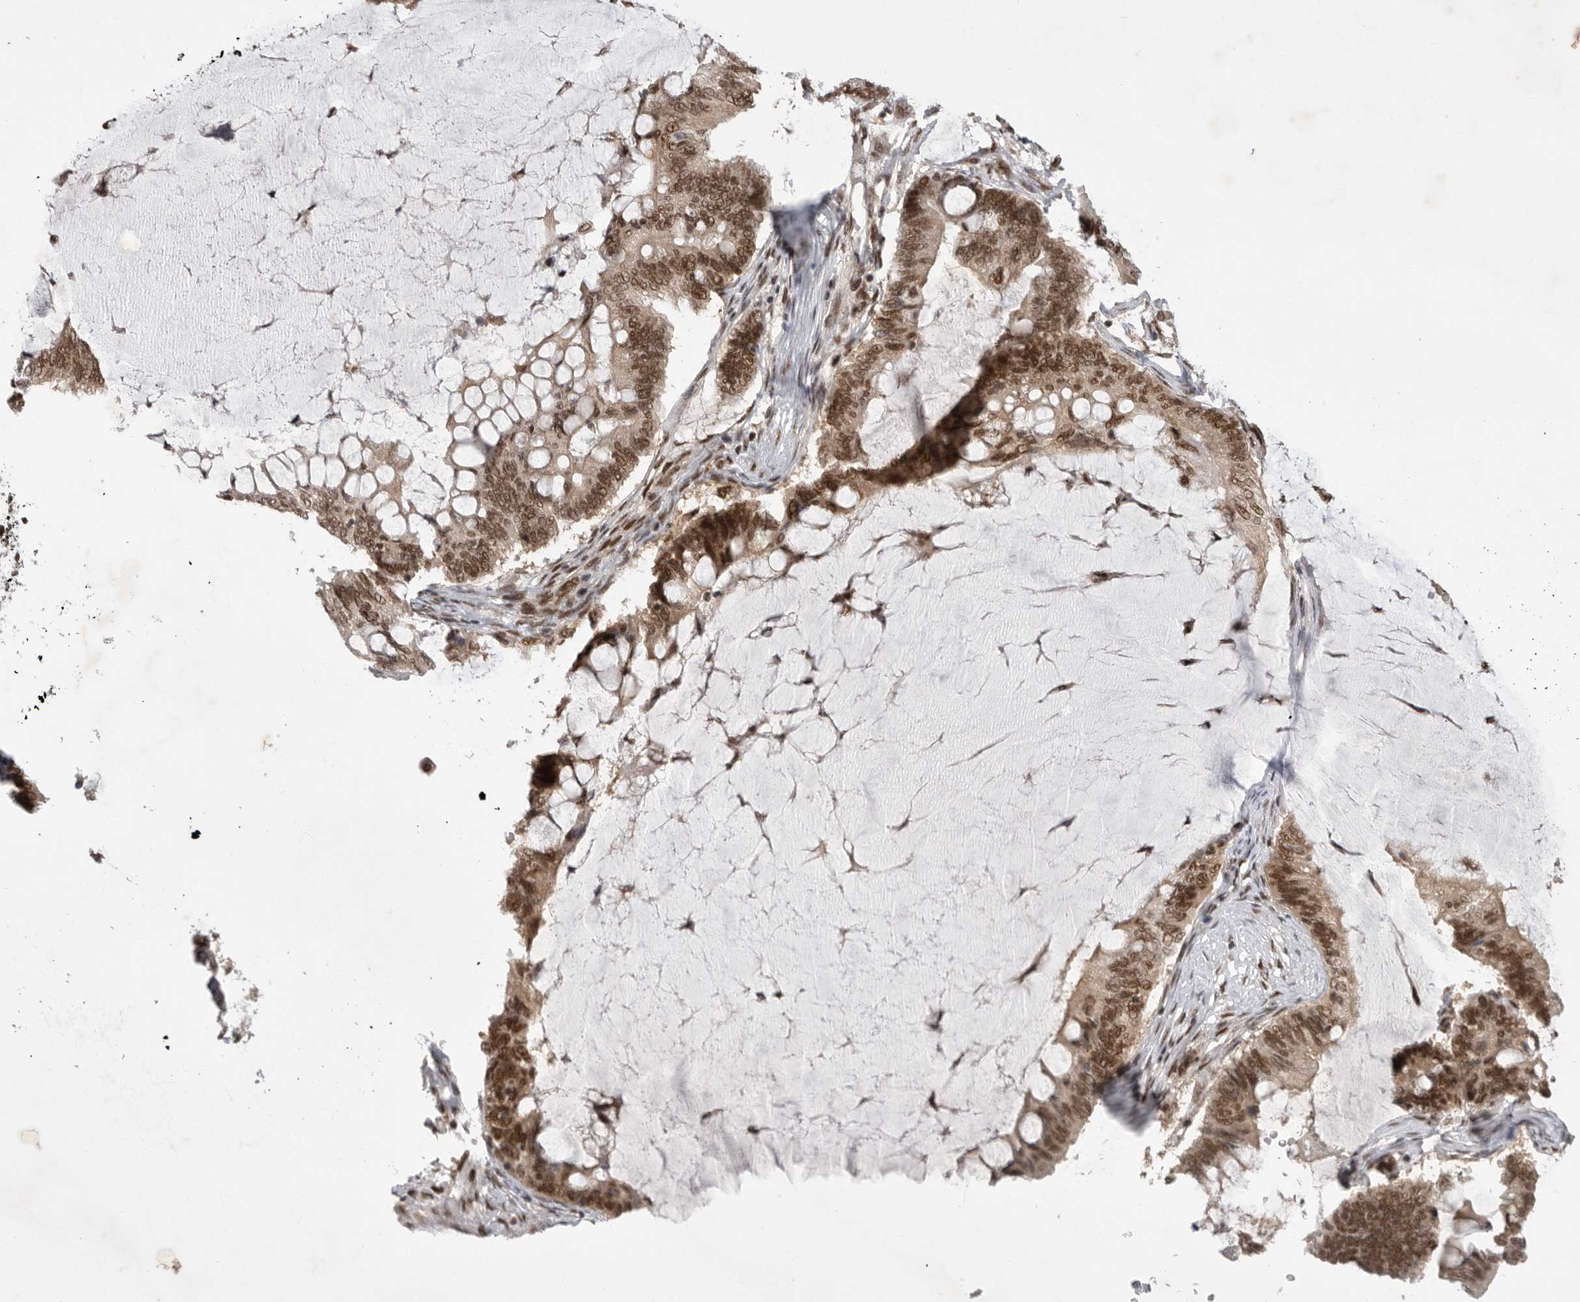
{"staining": {"intensity": "moderate", "quantity": ">75%", "location": "cytoplasmic/membranous,nuclear"}, "tissue": "ovarian cancer", "cell_type": "Tumor cells", "image_type": "cancer", "snomed": [{"axis": "morphology", "description": "Cystadenocarcinoma, mucinous, NOS"}, {"axis": "topography", "description": "Ovary"}], "caption": "Immunohistochemistry (IHC) staining of ovarian mucinous cystadenocarcinoma, which reveals medium levels of moderate cytoplasmic/membranous and nuclear expression in about >75% of tumor cells indicating moderate cytoplasmic/membranous and nuclear protein positivity. The staining was performed using DAB (brown) for protein detection and nuclei were counterstained in hematoxylin (blue).", "gene": "ZNF830", "patient": {"sex": "female", "age": 61}}